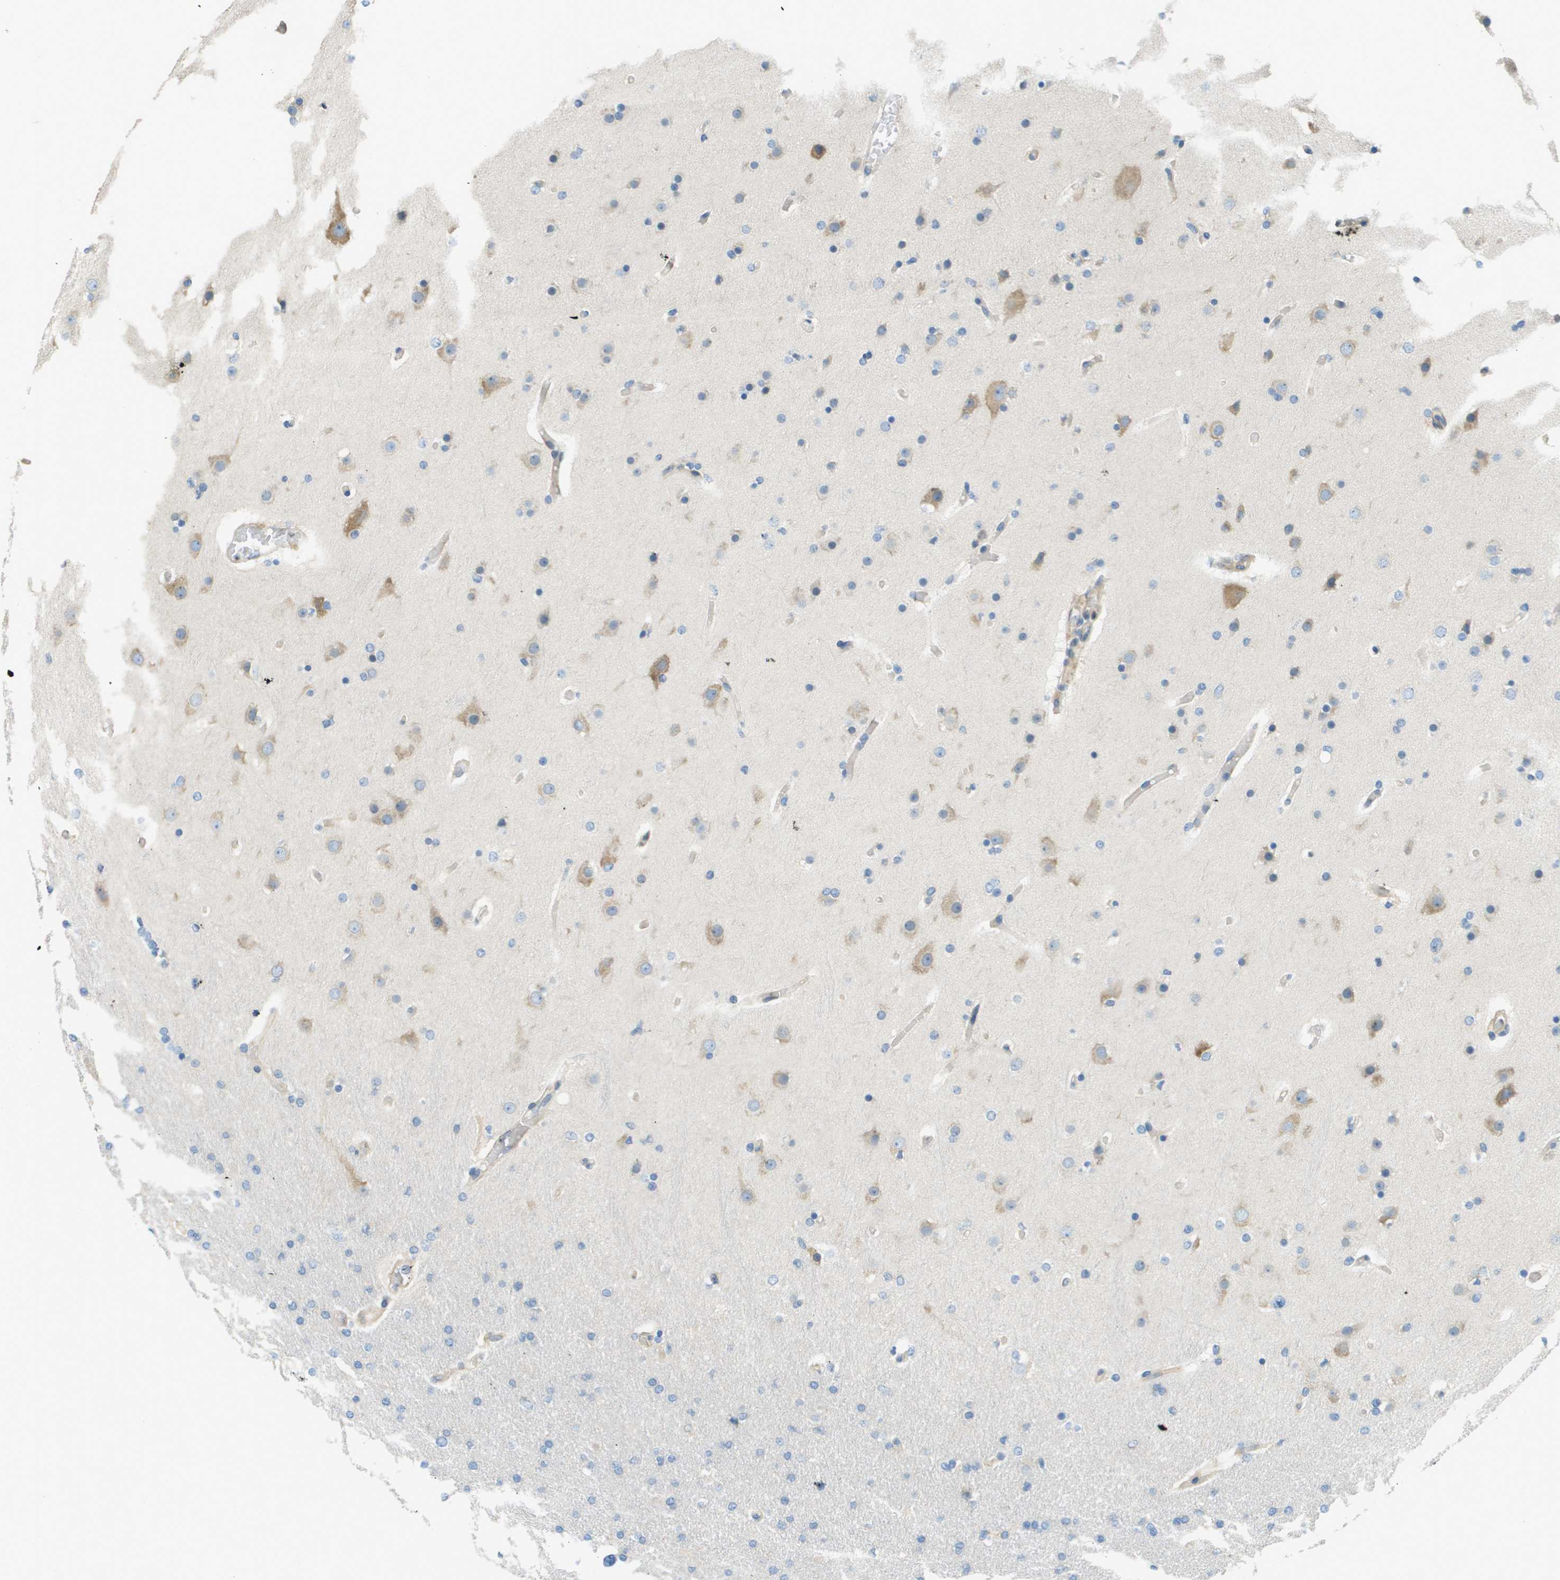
{"staining": {"intensity": "negative", "quantity": "none", "location": "none"}, "tissue": "glioma", "cell_type": "Tumor cells", "image_type": "cancer", "snomed": [{"axis": "morphology", "description": "Glioma, malignant, High grade"}, {"axis": "topography", "description": "Cerebral cortex"}], "caption": "This photomicrograph is of malignant glioma (high-grade) stained with IHC to label a protein in brown with the nuclei are counter-stained blue. There is no staining in tumor cells.", "gene": "DNAJB11", "patient": {"sex": "female", "age": 36}}